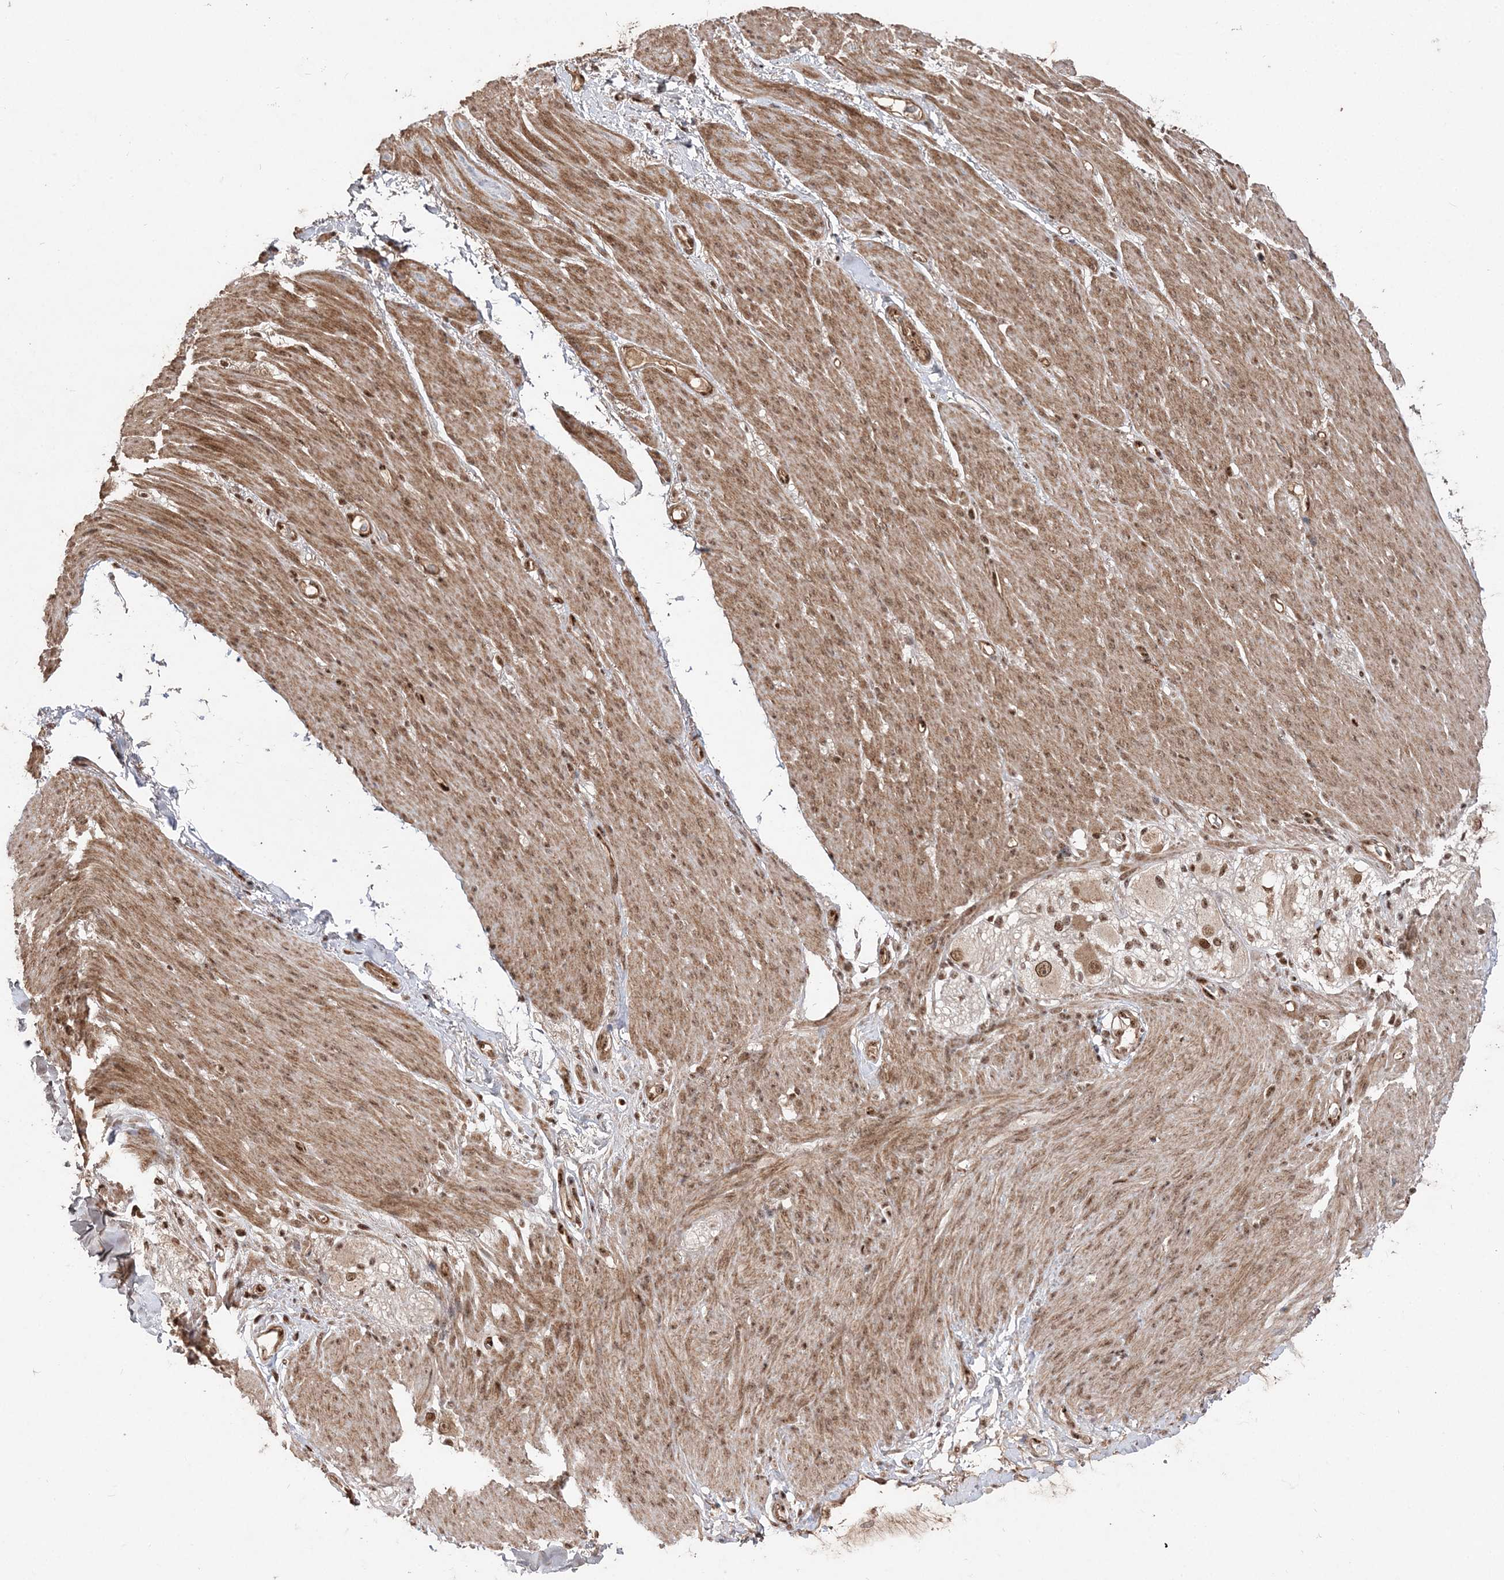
{"staining": {"intensity": "strong", "quantity": ">75%", "location": "cytoplasmic/membranous,nuclear"}, "tissue": "adipose tissue", "cell_type": "Adipocytes", "image_type": "normal", "snomed": [{"axis": "morphology", "description": "Normal tissue, NOS"}, {"axis": "topography", "description": "Colon"}, {"axis": "topography", "description": "Peripheral nerve tissue"}], "caption": "IHC (DAB (3,3'-diaminobenzidine)) staining of benign human adipose tissue shows strong cytoplasmic/membranous,nuclear protein staining in approximately >75% of adipocytes.", "gene": "RBM17", "patient": {"sex": "female", "age": 61}}